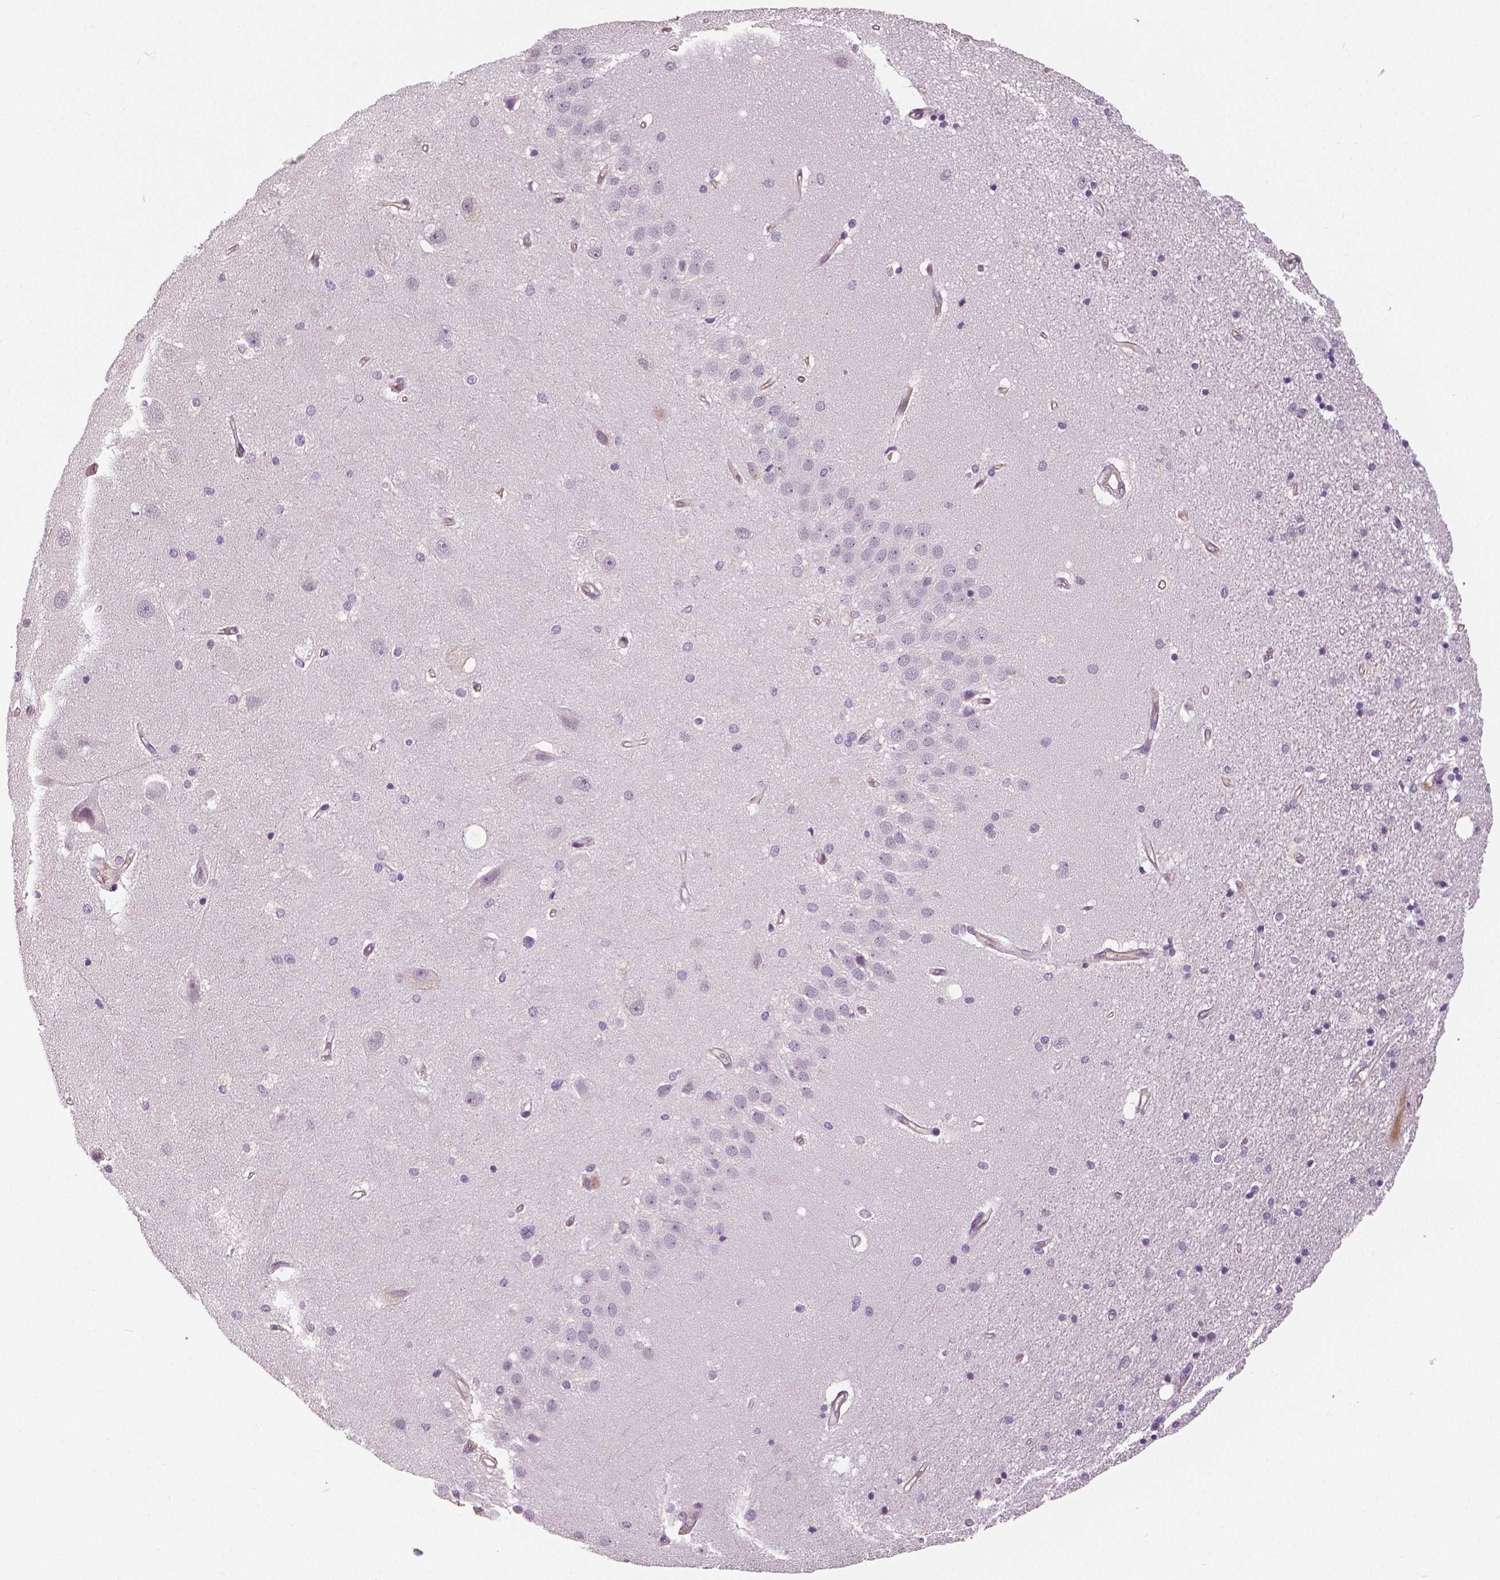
{"staining": {"intensity": "negative", "quantity": "none", "location": "none"}, "tissue": "hippocampus", "cell_type": "Glial cells", "image_type": "normal", "snomed": [{"axis": "morphology", "description": "Normal tissue, NOS"}, {"axis": "topography", "description": "Hippocampus"}], "caption": "Glial cells show no significant protein staining in normal hippocampus. (IHC, brightfield microscopy, high magnification).", "gene": "MKI67", "patient": {"sex": "male", "age": 63}}